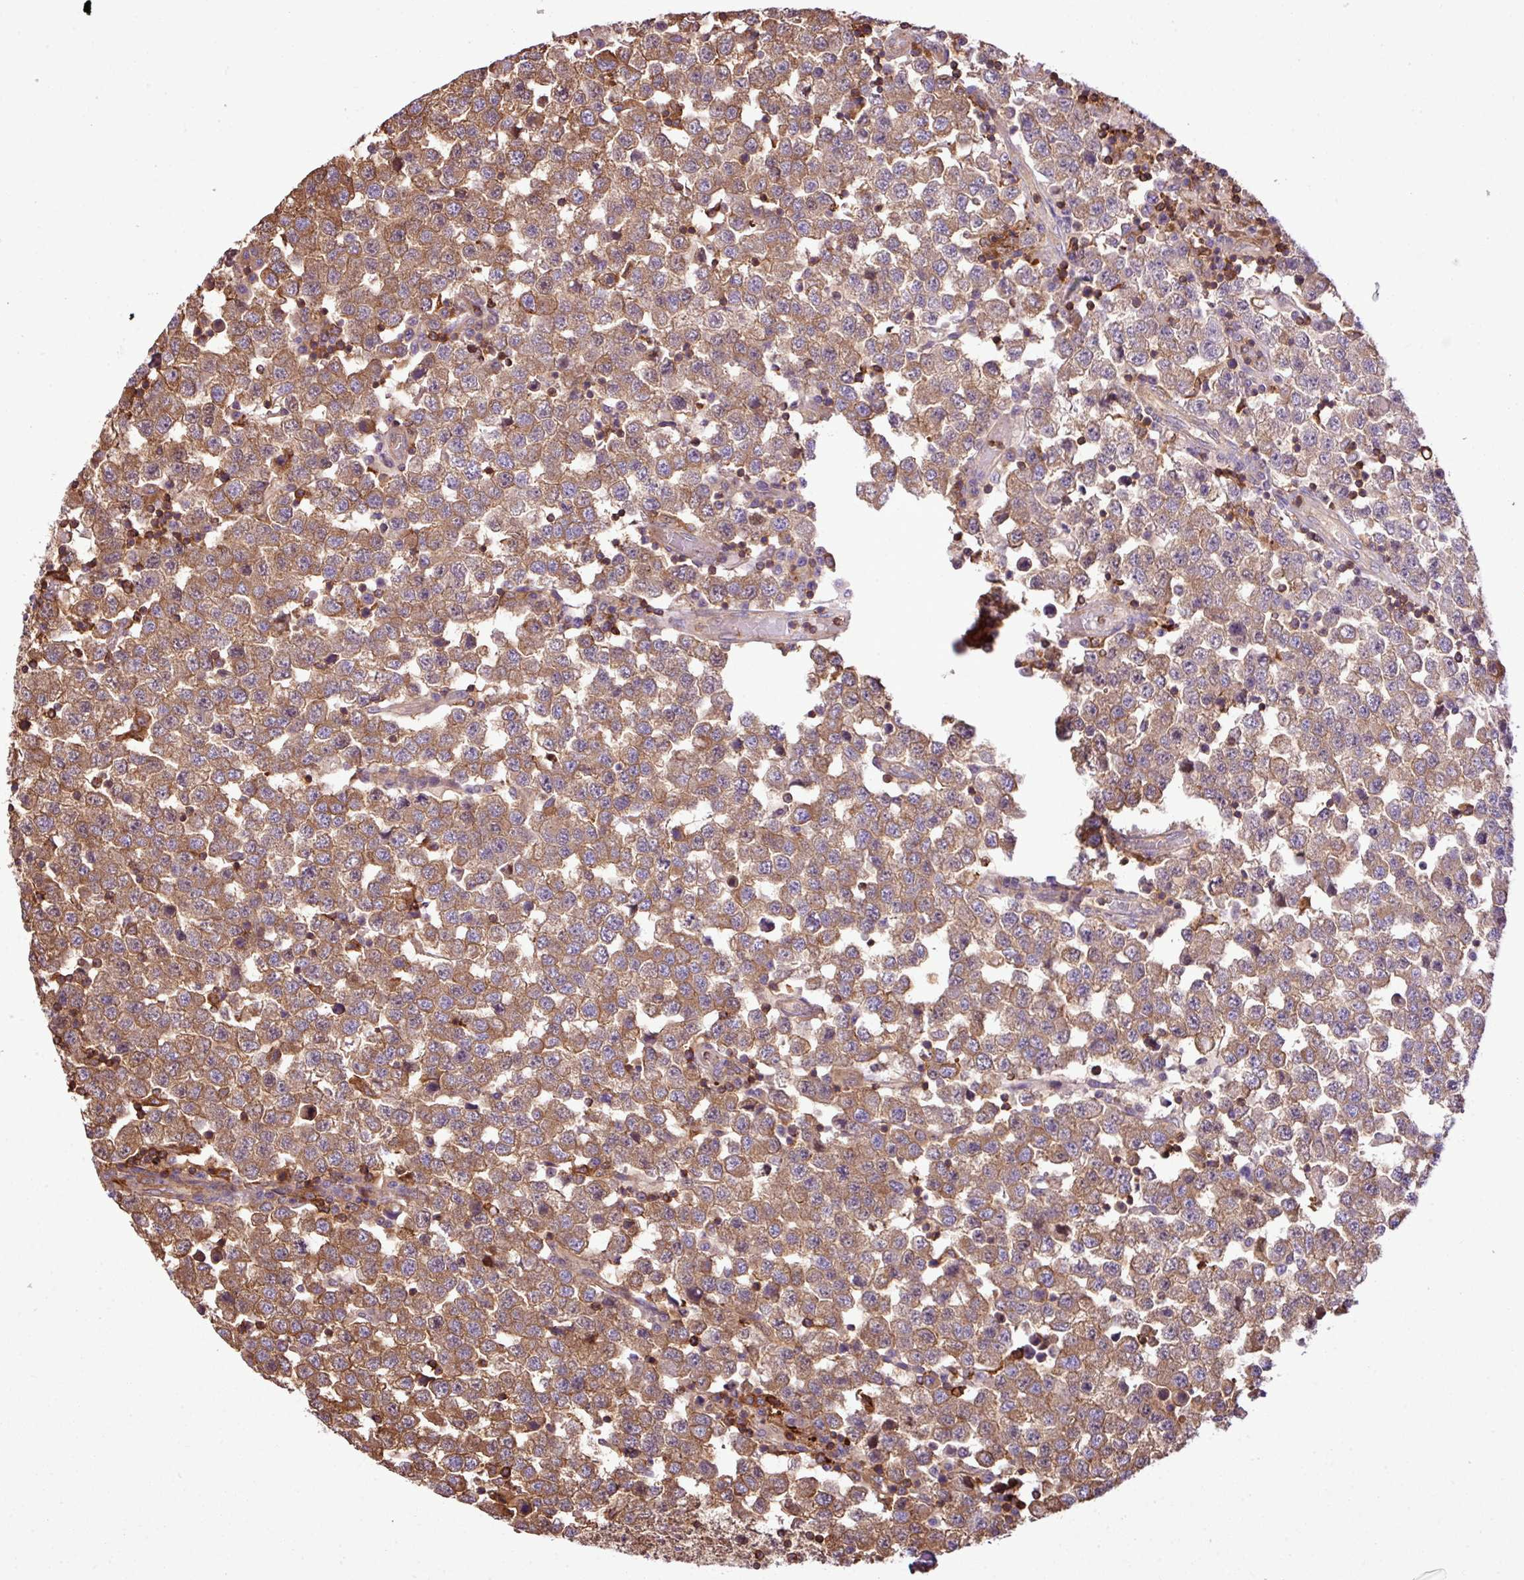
{"staining": {"intensity": "moderate", "quantity": ">75%", "location": "cytoplasmic/membranous"}, "tissue": "testis cancer", "cell_type": "Tumor cells", "image_type": "cancer", "snomed": [{"axis": "morphology", "description": "Seminoma, NOS"}, {"axis": "topography", "description": "Testis"}], "caption": "This is an image of immunohistochemistry (IHC) staining of testis cancer, which shows moderate positivity in the cytoplasmic/membranous of tumor cells.", "gene": "PGAP6", "patient": {"sex": "male", "age": 34}}